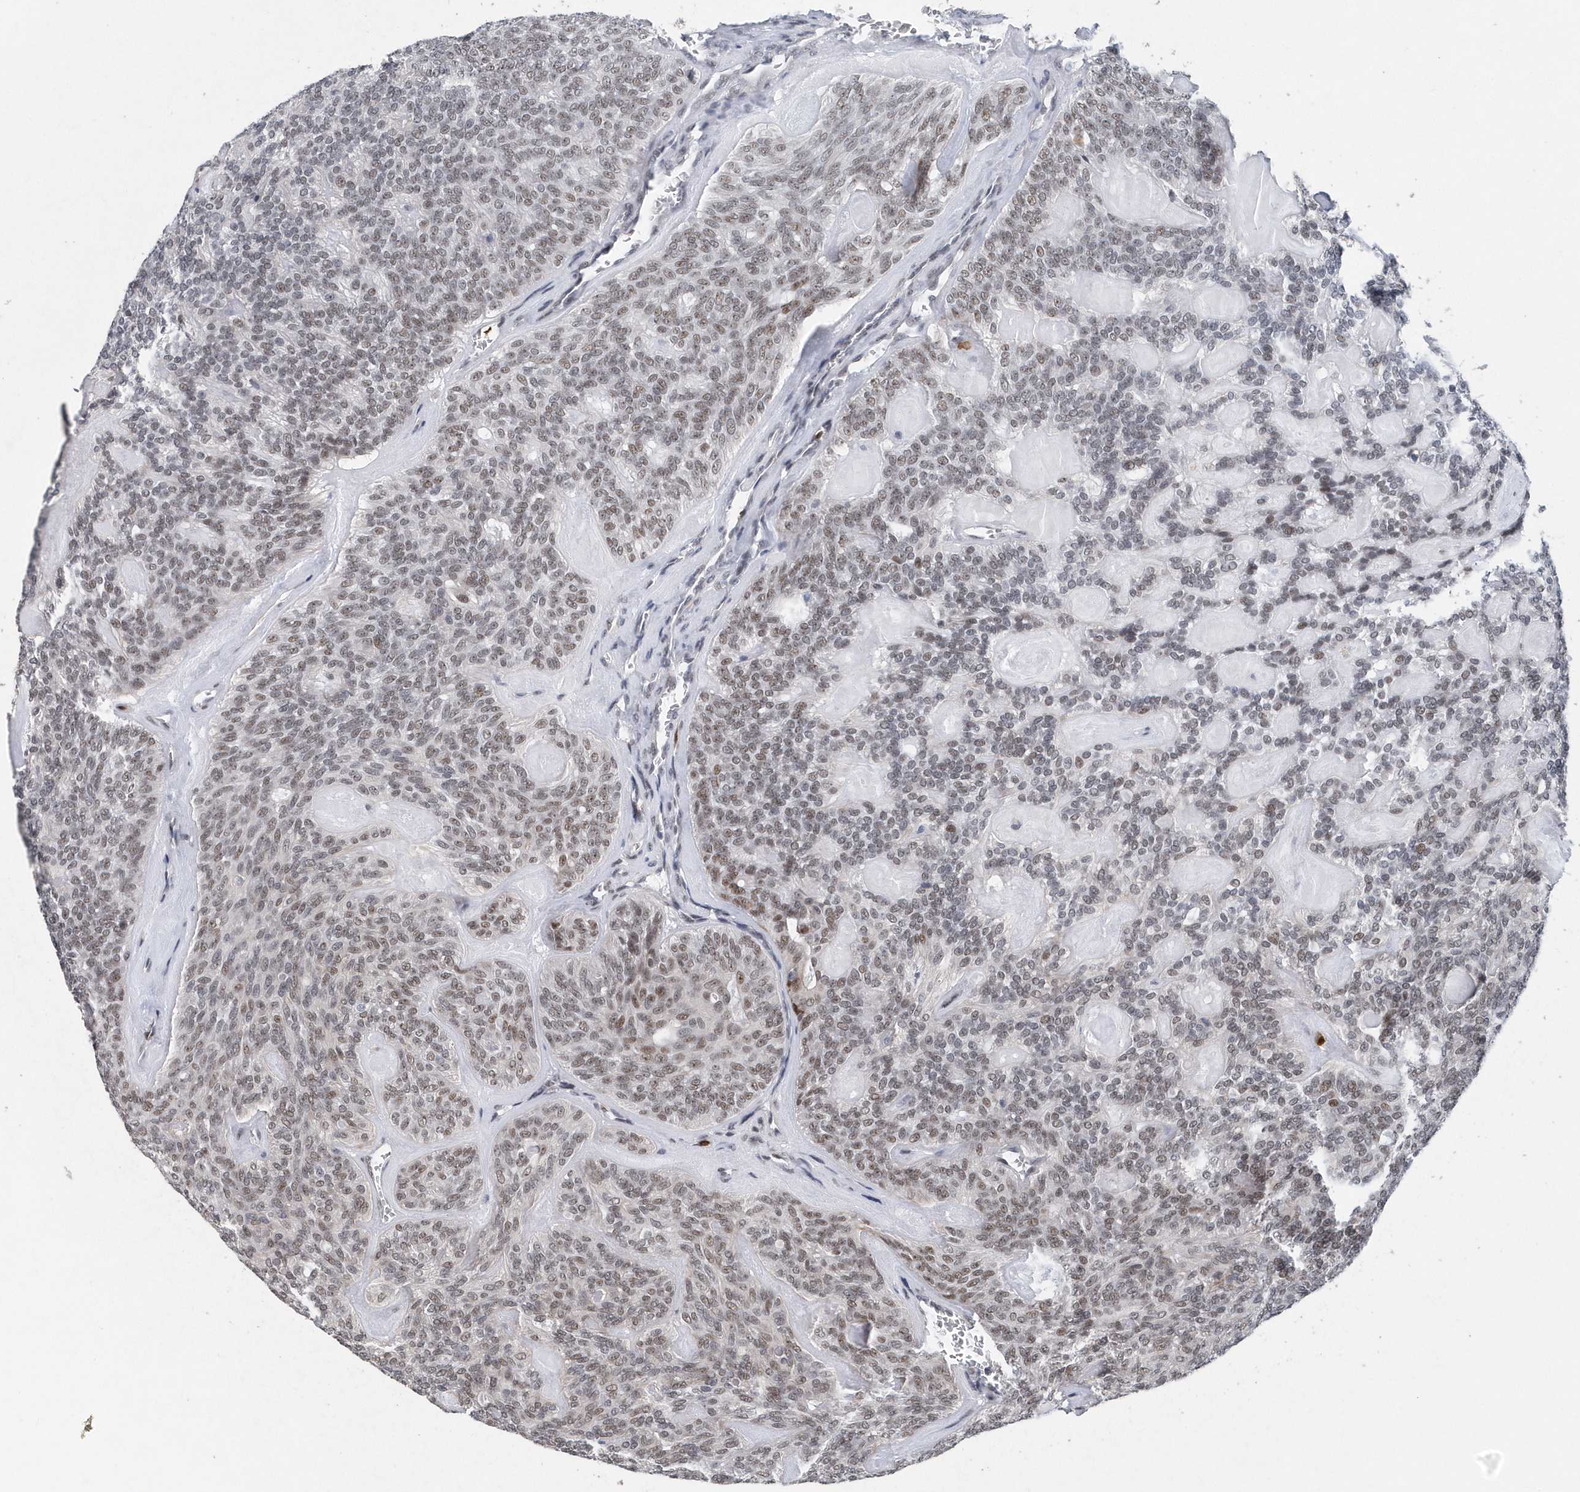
{"staining": {"intensity": "moderate", "quantity": "<25%", "location": "nuclear"}, "tissue": "head and neck cancer", "cell_type": "Tumor cells", "image_type": "cancer", "snomed": [{"axis": "morphology", "description": "Adenocarcinoma, NOS"}, {"axis": "topography", "description": "Head-Neck"}], "caption": "Immunohistochemical staining of human head and neck cancer (adenocarcinoma) exhibits moderate nuclear protein positivity in about <25% of tumor cells. The staining is performed using DAB (3,3'-diaminobenzidine) brown chromogen to label protein expression. The nuclei are counter-stained blue using hematoxylin.", "gene": "RPP30", "patient": {"sex": "male", "age": 66}}